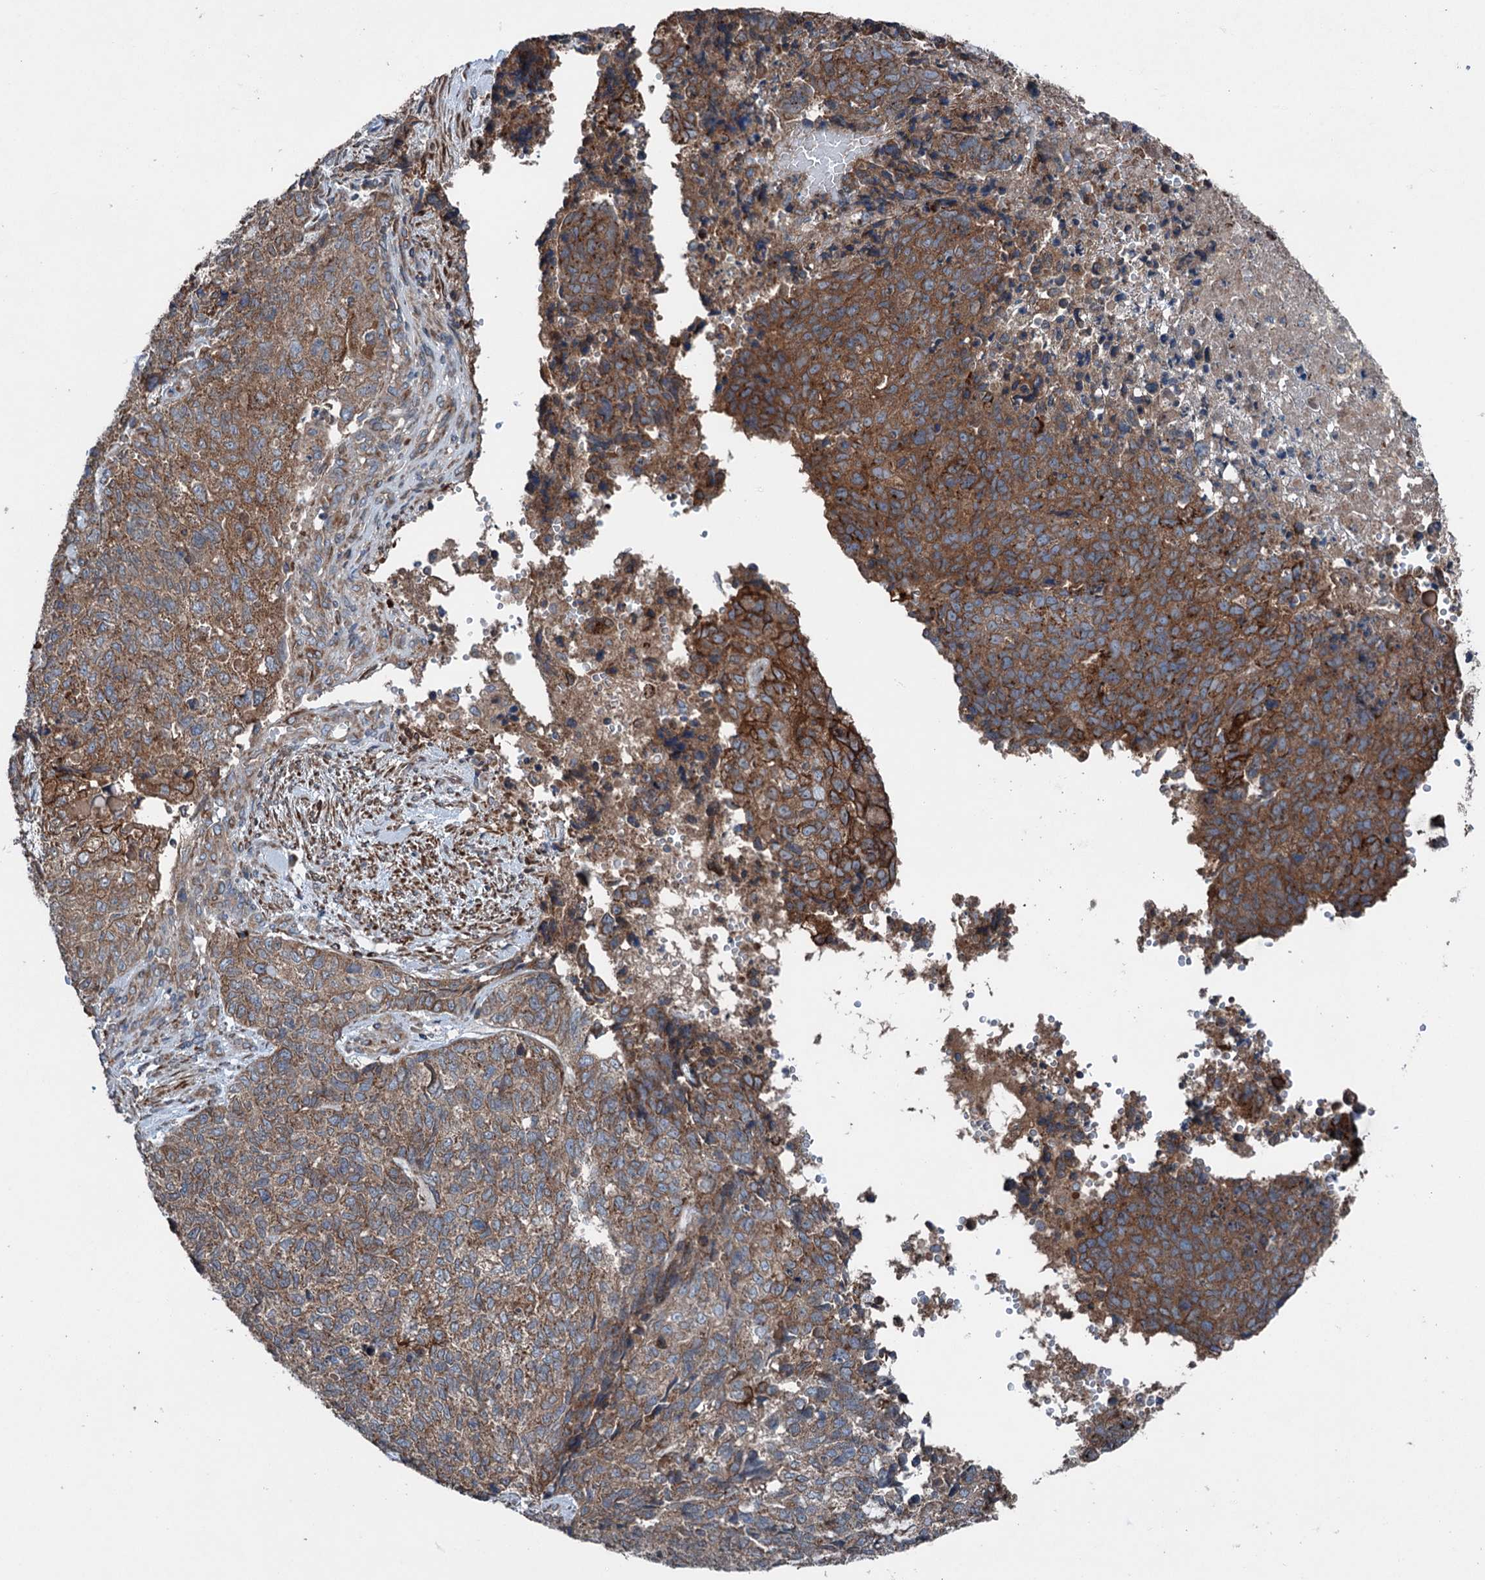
{"staining": {"intensity": "moderate", "quantity": ">75%", "location": "cytoplasmic/membranous"}, "tissue": "cervical cancer", "cell_type": "Tumor cells", "image_type": "cancer", "snomed": [{"axis": "morphology", "description": "Squamous cell carcinoma, NOS"}, {"axis": "topography", "description": "Cervix"}], "caption": "High-power microscopy captured an immunohistochemistry image of cervical cancer, revealing moderate cytoplasmic/membranous staining in approximately >75% of tumor cells. The staining is performed using DAB (3,3'-diaminobenzidine) brown chromogen to label protein expression. The nuclei are counter-stained blue using hematoxylin.", "gene": "CALCOCO1", "patient": {"sex": "female", "age": 63}}